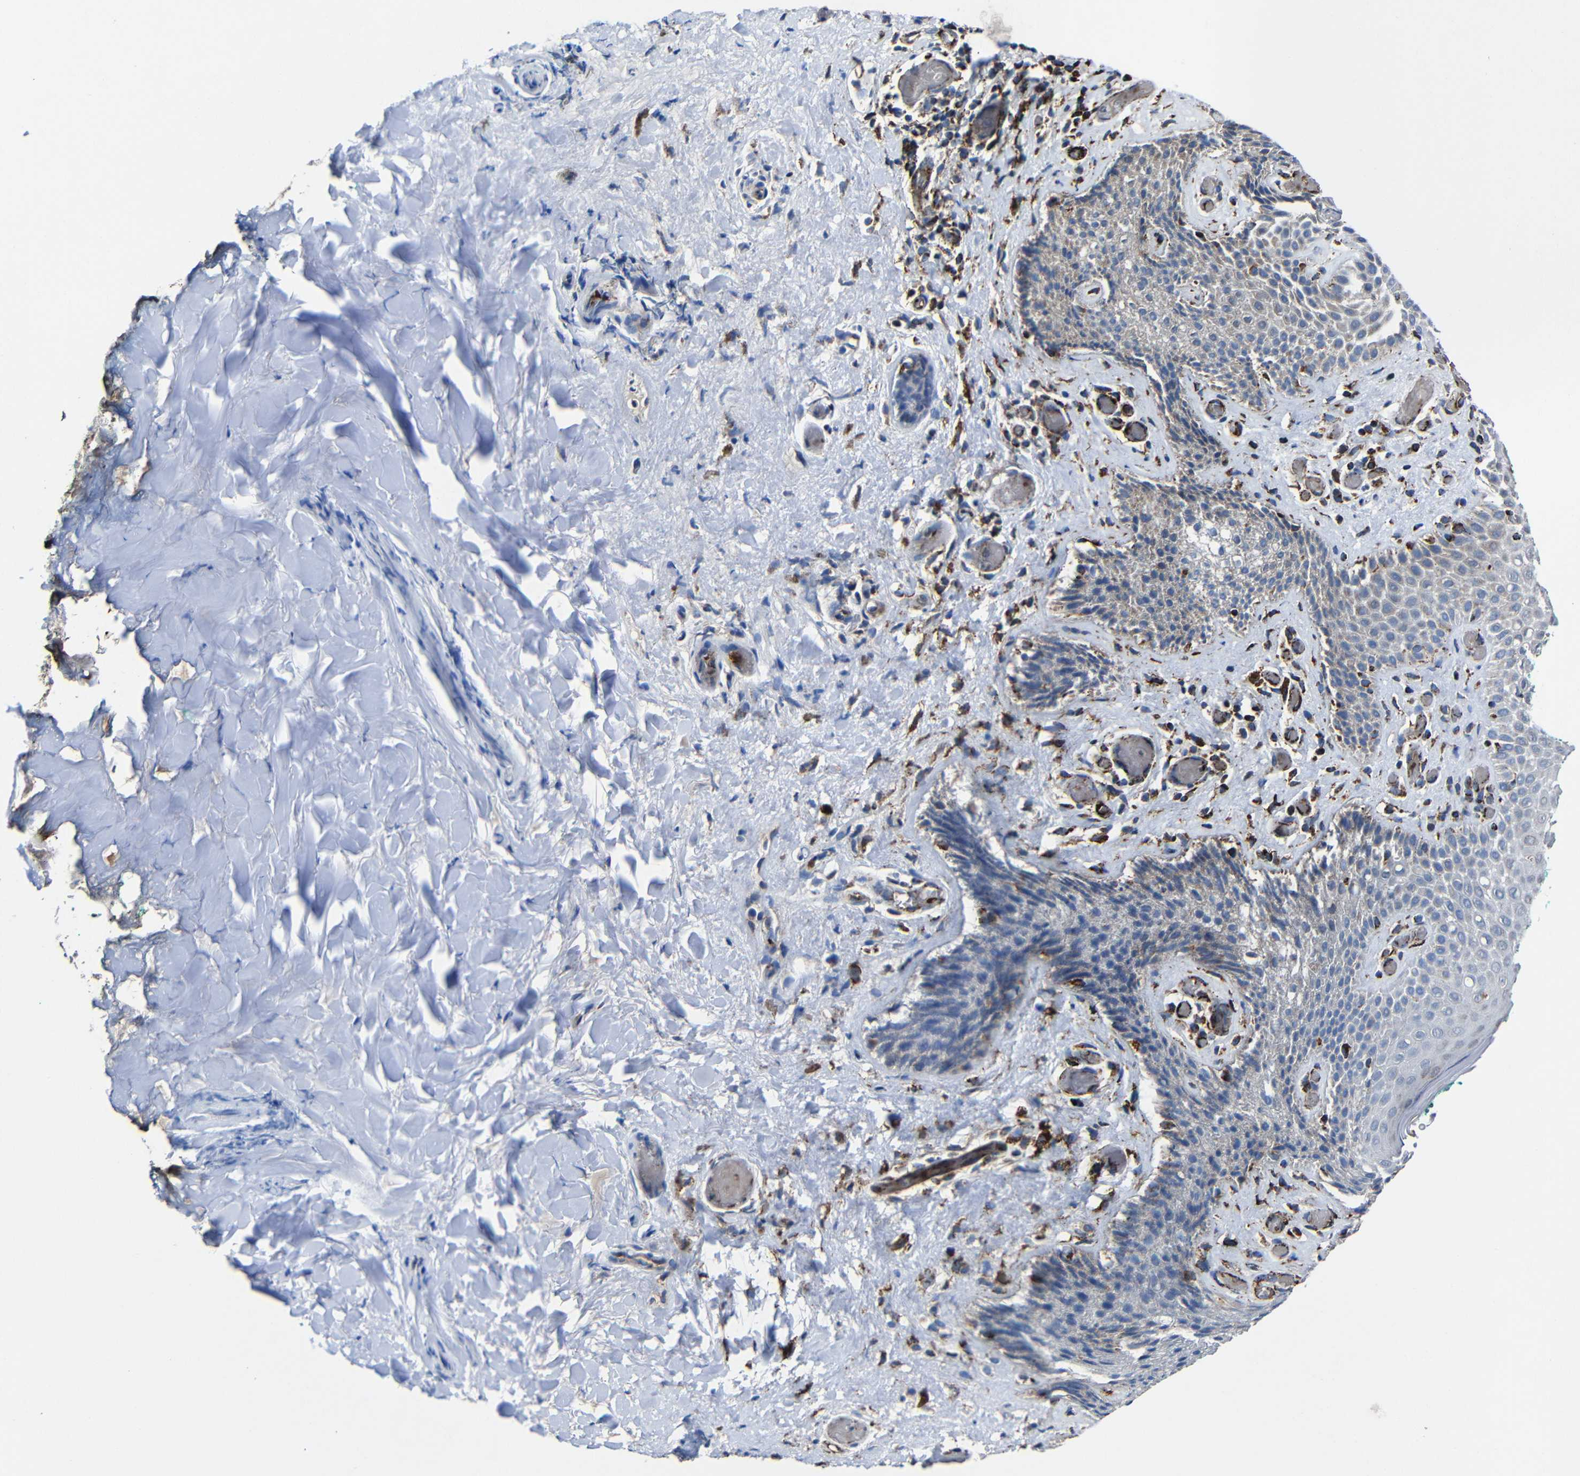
{"staining": {"intensity": "negative", "quantity": "none", "location": "none"}, "tissue": "skin", "cell_type": "Epidermal cells", "image_type": "normal", "snomed": [{"axis": "morphology", "description": "Normal tissue, NOS"}, {"axis": "topography", "description": "Anal"}], "caption": "A high-resolution micrograph shows immunohistochemistry (IHC) staining of unremarkable skin, which exhibits no significant staining in epidermal cells. (Brightfield microscopy of DAB (3,3'-diaminobenzidine) immunohistochemistry (IHC) at high magnification).", "gene": "CA5B", "patient": {"sex": "male", "age": 74}}